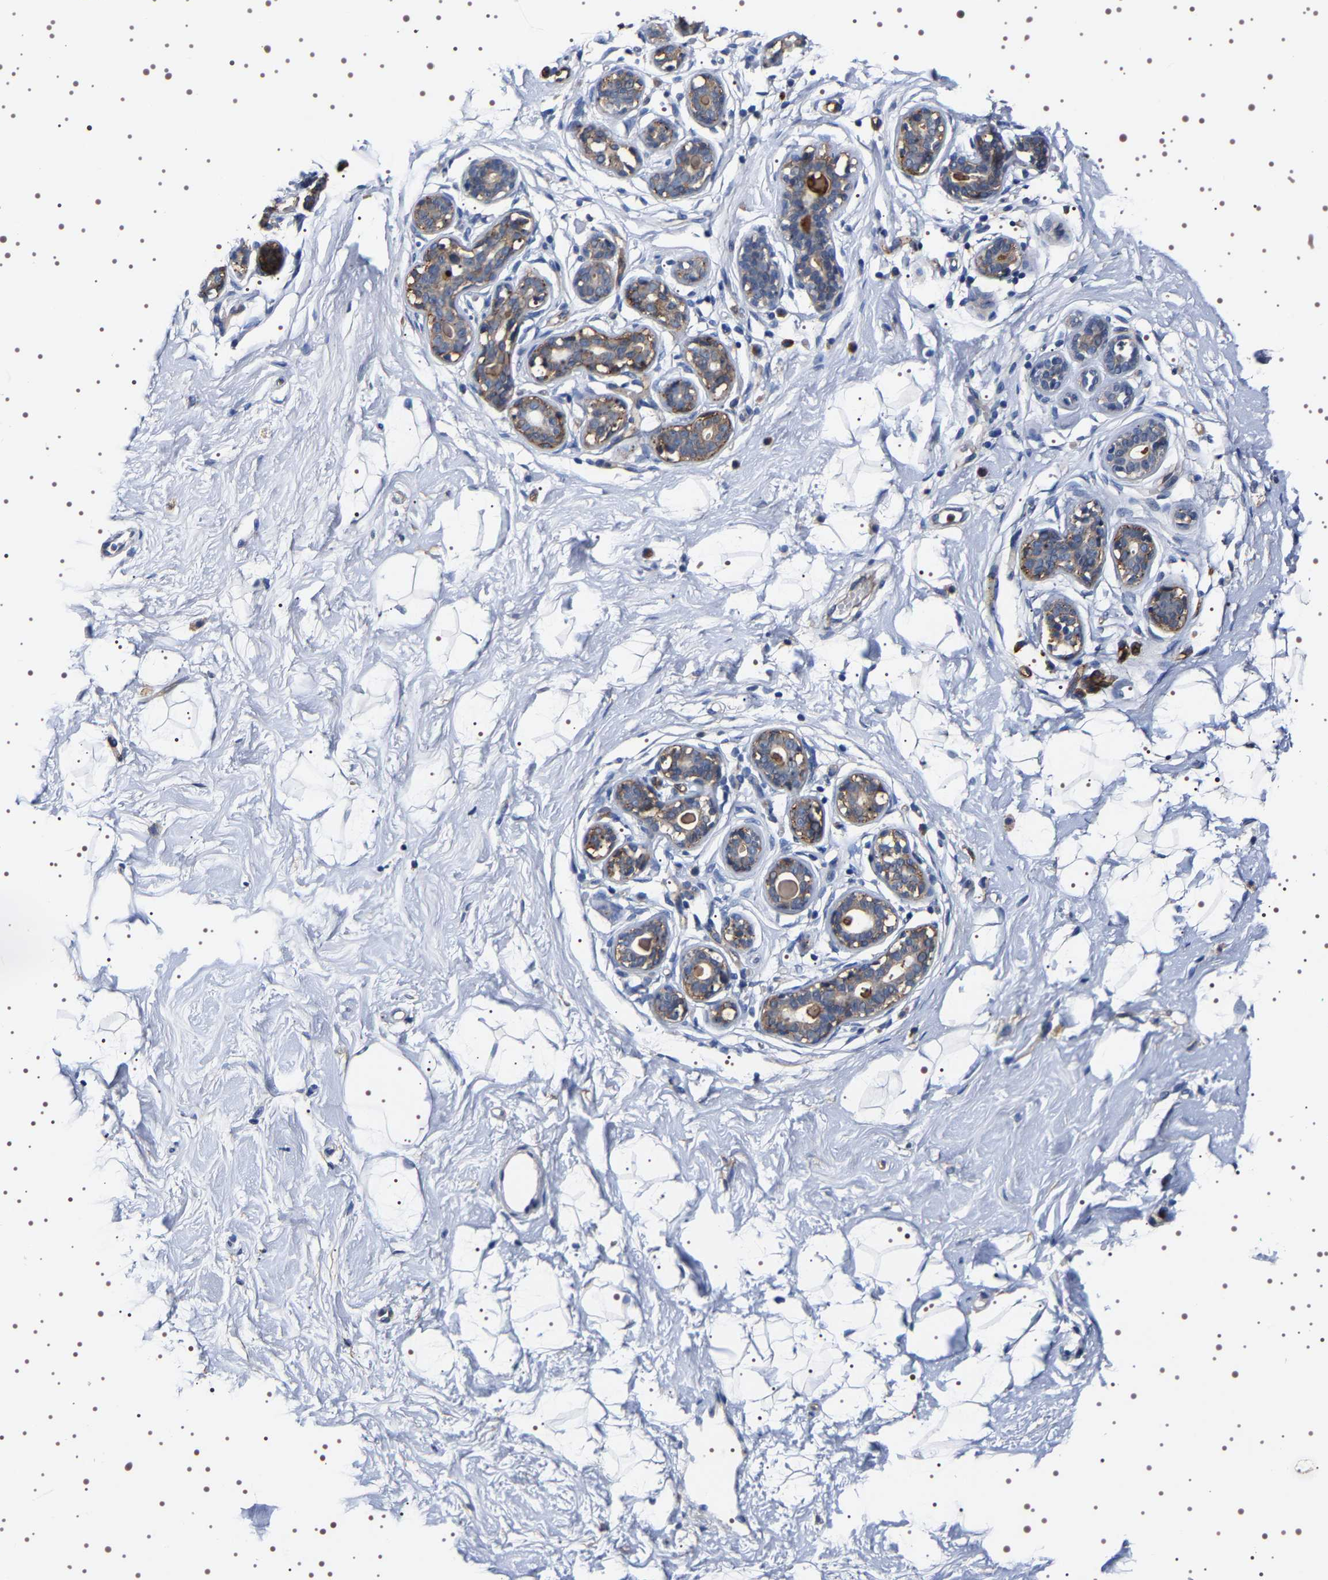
{"staining": {"intensity": "negative", "quantity": "none", "location": "none"}, "tissue": "breast", "cell_type": "Adipocytes", "image_type": "normal", "snomed": [{"axis": "morphology", "description": "Normal tissue, NOS"}, {"axis": "topography", "description": "Breast"}], "caption": "High power microscopy image of an immunohistochemistry (IHC) micrograph of benign breast, revealing no significant positivity in adipocytes.", "gene": "ALPL", "patient": {"sex": "female", "age": 23}}